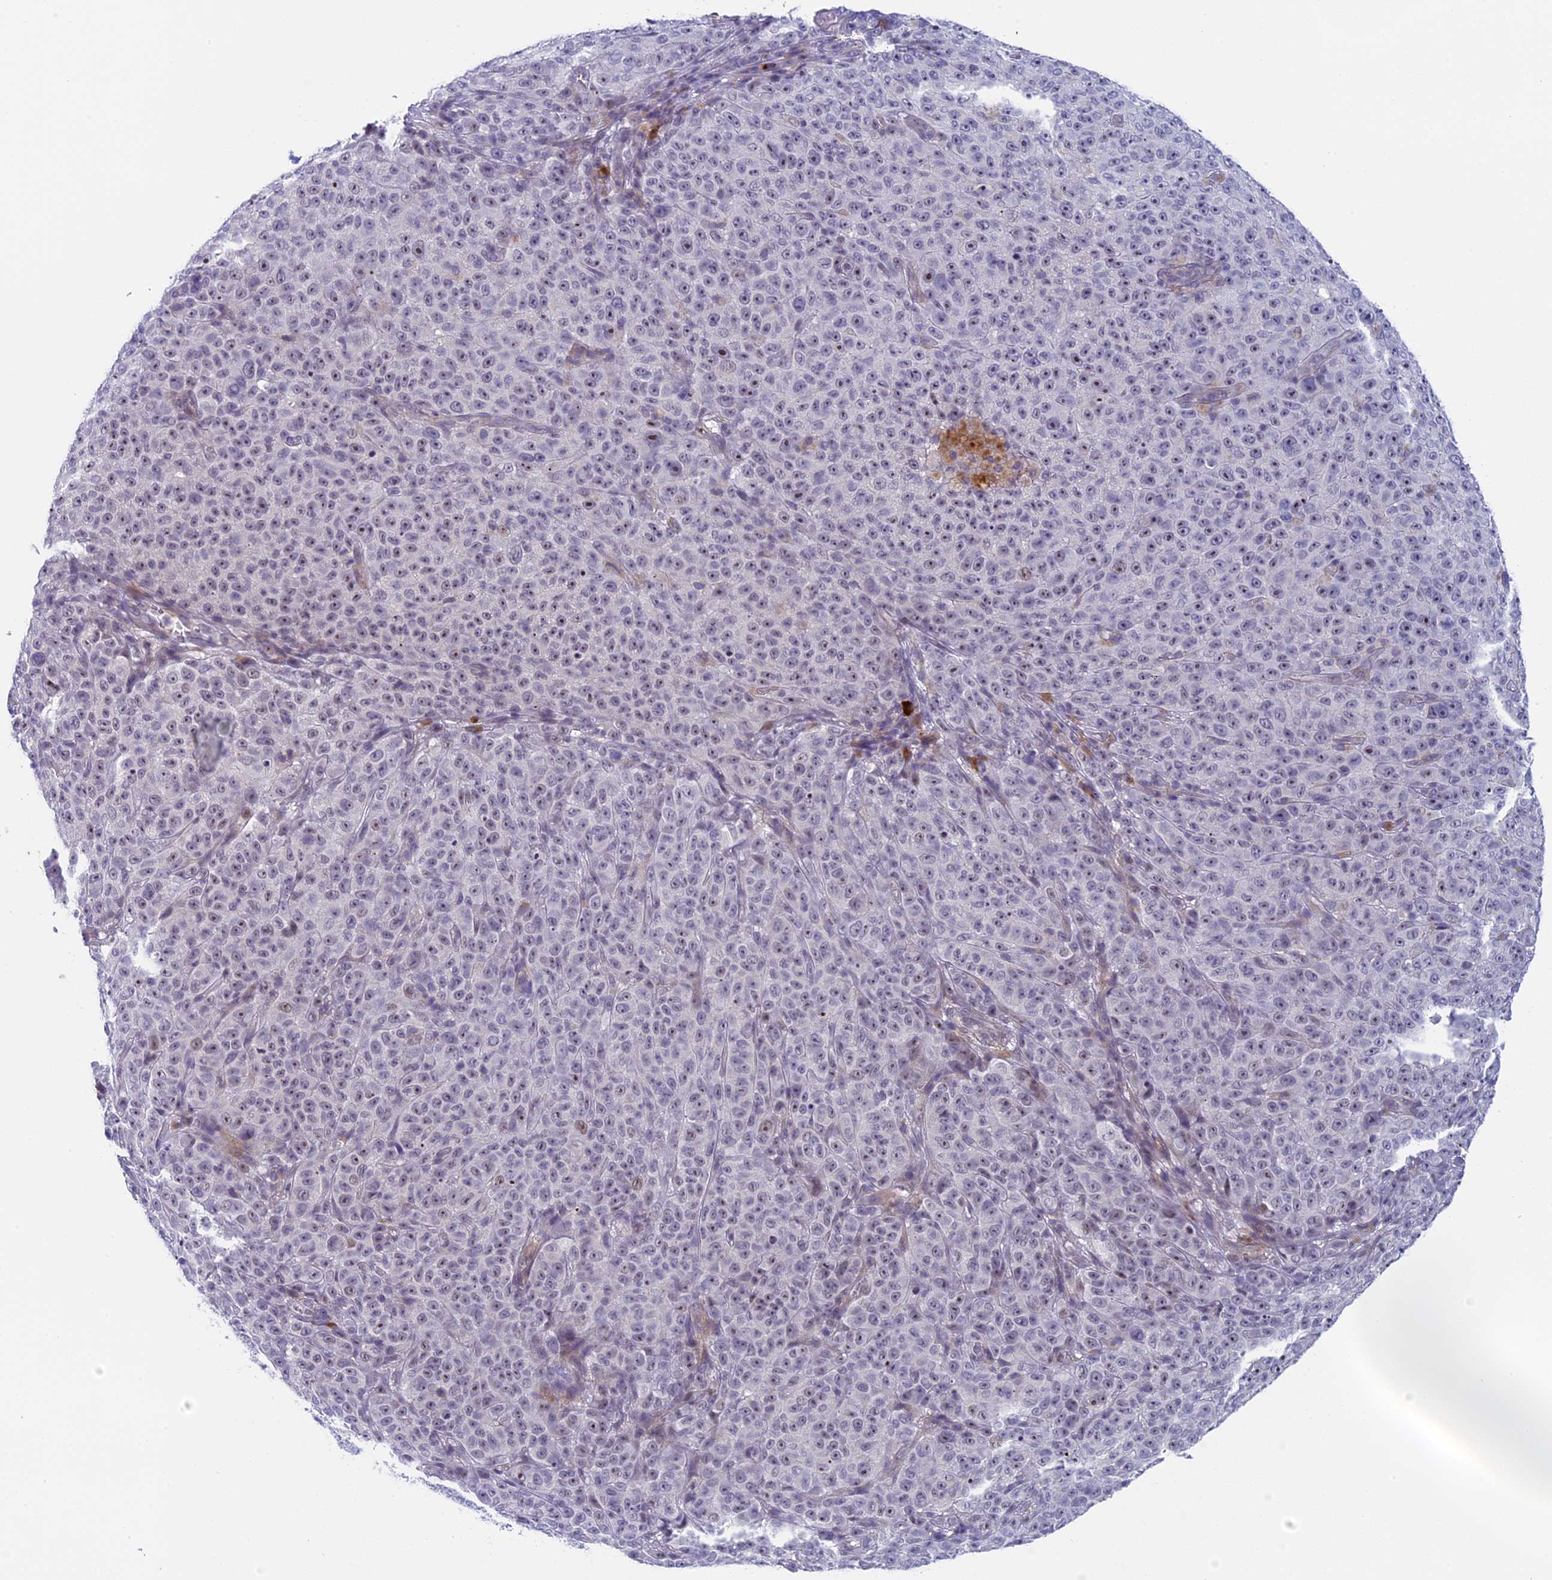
{"staining": {"intensity": "negative", "quantity": "none", "location": "none"}, "tissue": "melanoma", "cell_type": "Tumor cells", "image_type": "cancer", "snomed": [{"axis": "morphology", "description": "Malignant melanoma, NOS"}, {"axis": "topography", "description": "Skin"}], "caption": "DAB immunohistochemical staining of melanoma reveals no significant expression in tumor cells. Brightfield microscopy of immunohistochemistry (IHC) stained with DAB (3,3'-diaminobenzidine) (brown) and hematoxylin (blue), captured at high magnification.", "gene": "CNEP1R1", "patient": {"sex": "female", "age": 82}}